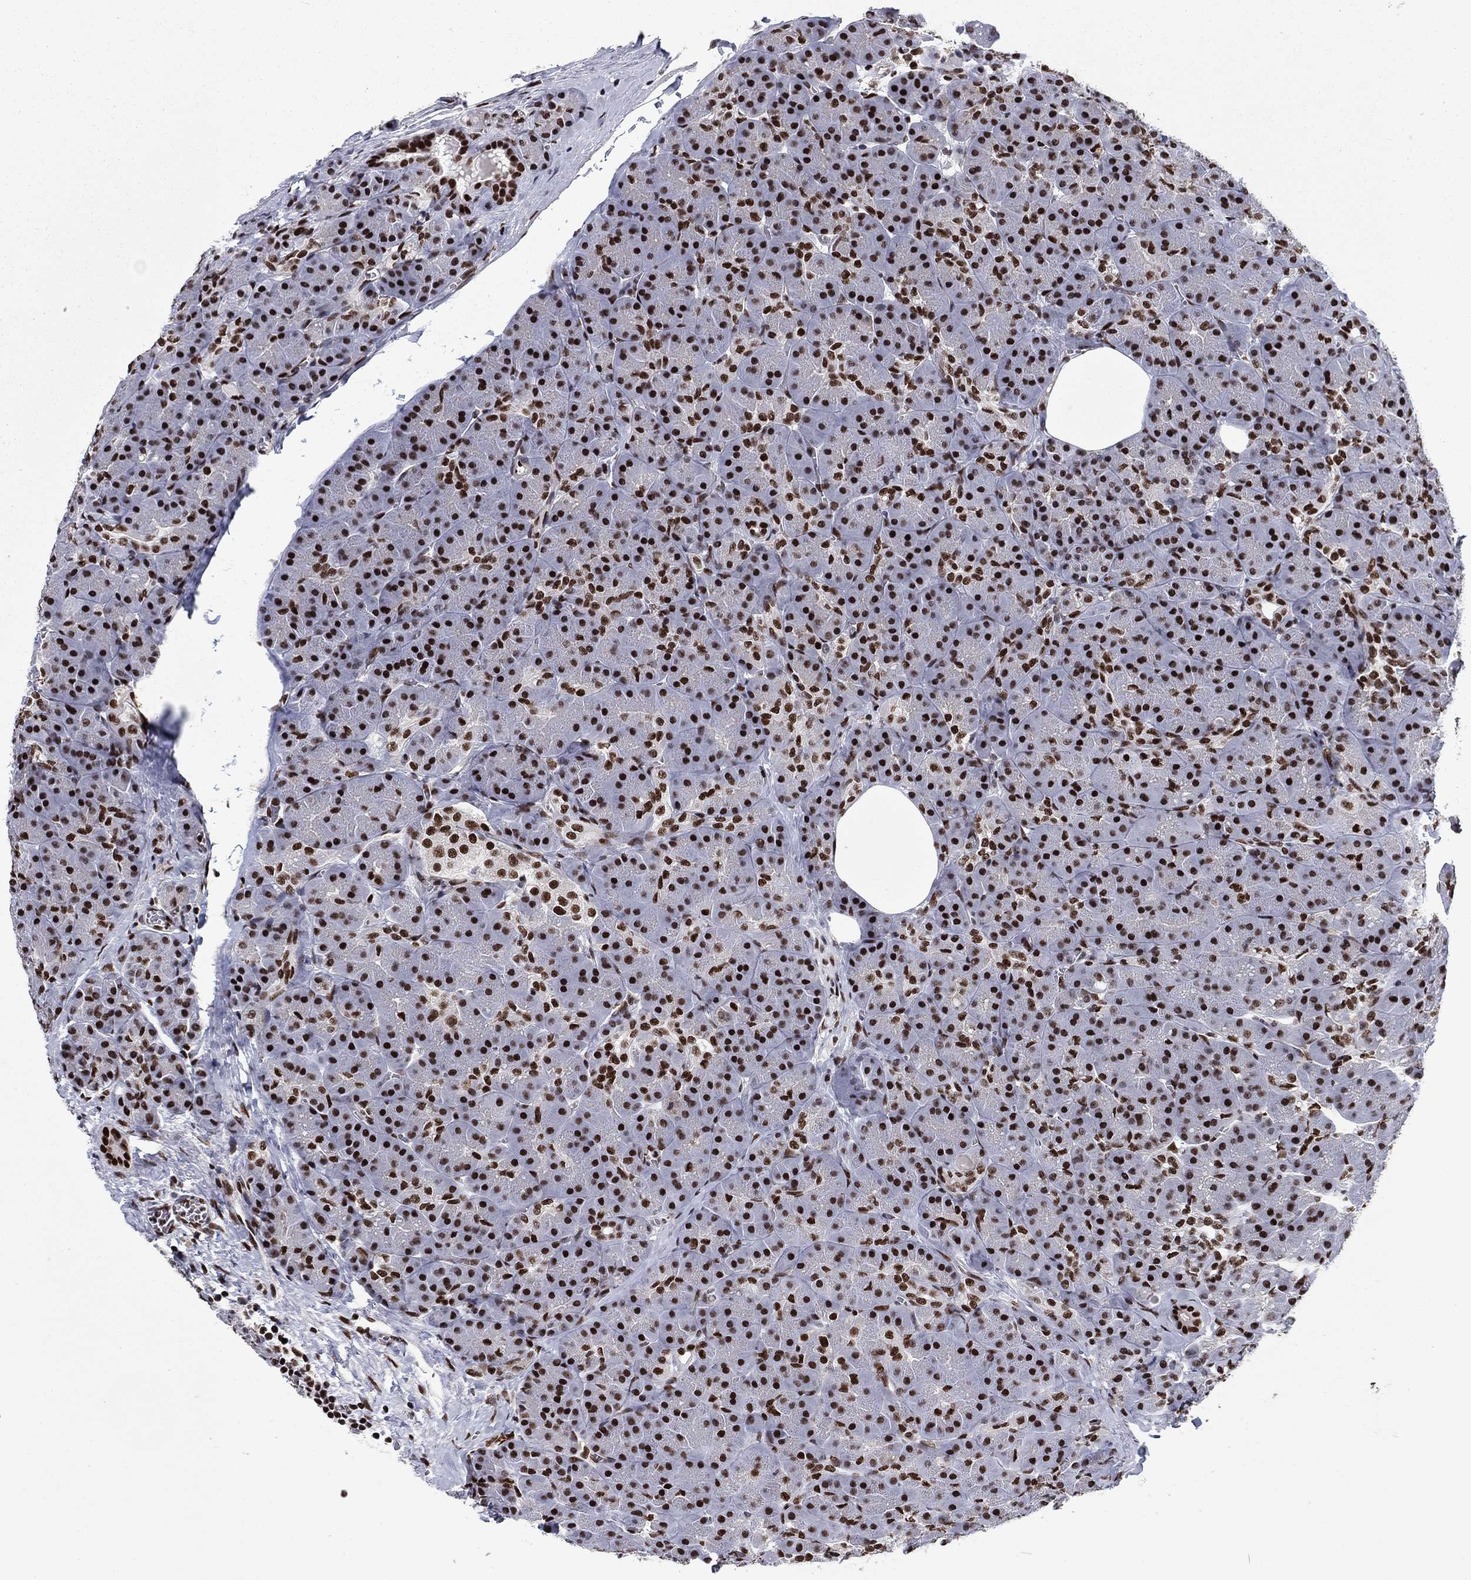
{"staining": {"intensity": "strong", "quantity": ">75%", "location": "nuclear"}, "tissue": "pancreas", "cell_type": "Exocrine glandular cells", "image_type": "normal", "snomed": [{"axis": "morphology", "description": "Normal tissue, NOS"}, {"axis": "topography", "description": "Pancreas"}], "caption": "Pancreas was stained to show a protein in brown. There is high levels of strong nuclear expression in about >75% of exocrine glandular cells. (Brightfield microscopy of DAB IHC at high magnification).", "gene": "RPRD1B", "patient": {"sex": "male", "age": 57}}